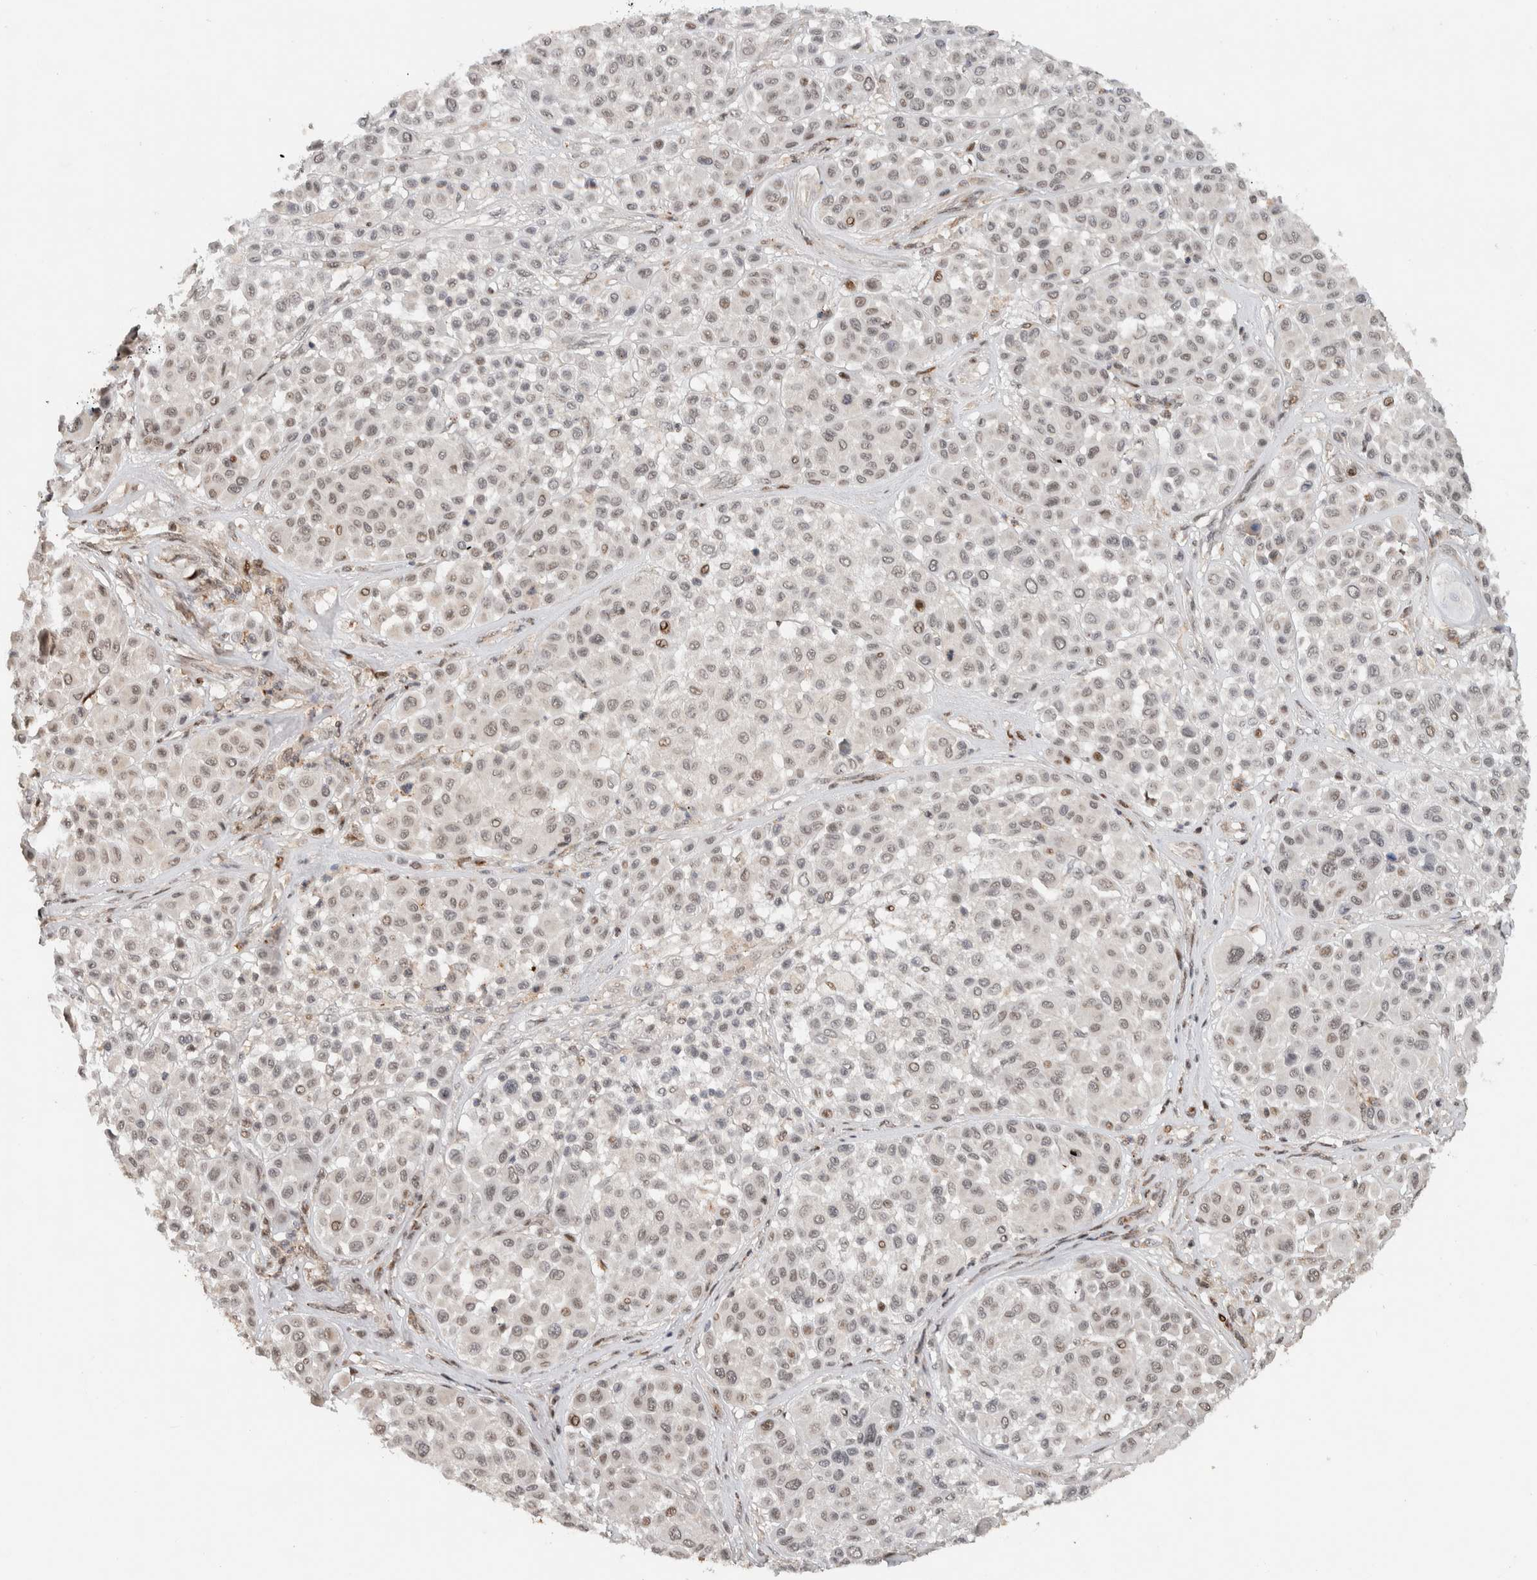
{"staining": {"intensity": "weak", "quantity": "25%-75%", "location": "nuclear"}, "tissue": "melanoma", "cell_type": "Tumor cells", "image_type": "cancer", "snomed": [{"axis": "morphology", "description": "Malignant melanoma, Metastatic site"}, {"axis": "topography", "description": "Soft tissue"}], "caption": "A low amount of weak nuclear positivity is appreciated in about 25%-75% of tumor cells in malignant melanoma (metastatic site) tissue.", "gene": "ZNF521", "patient": {"sex": "male", "age": 41}}